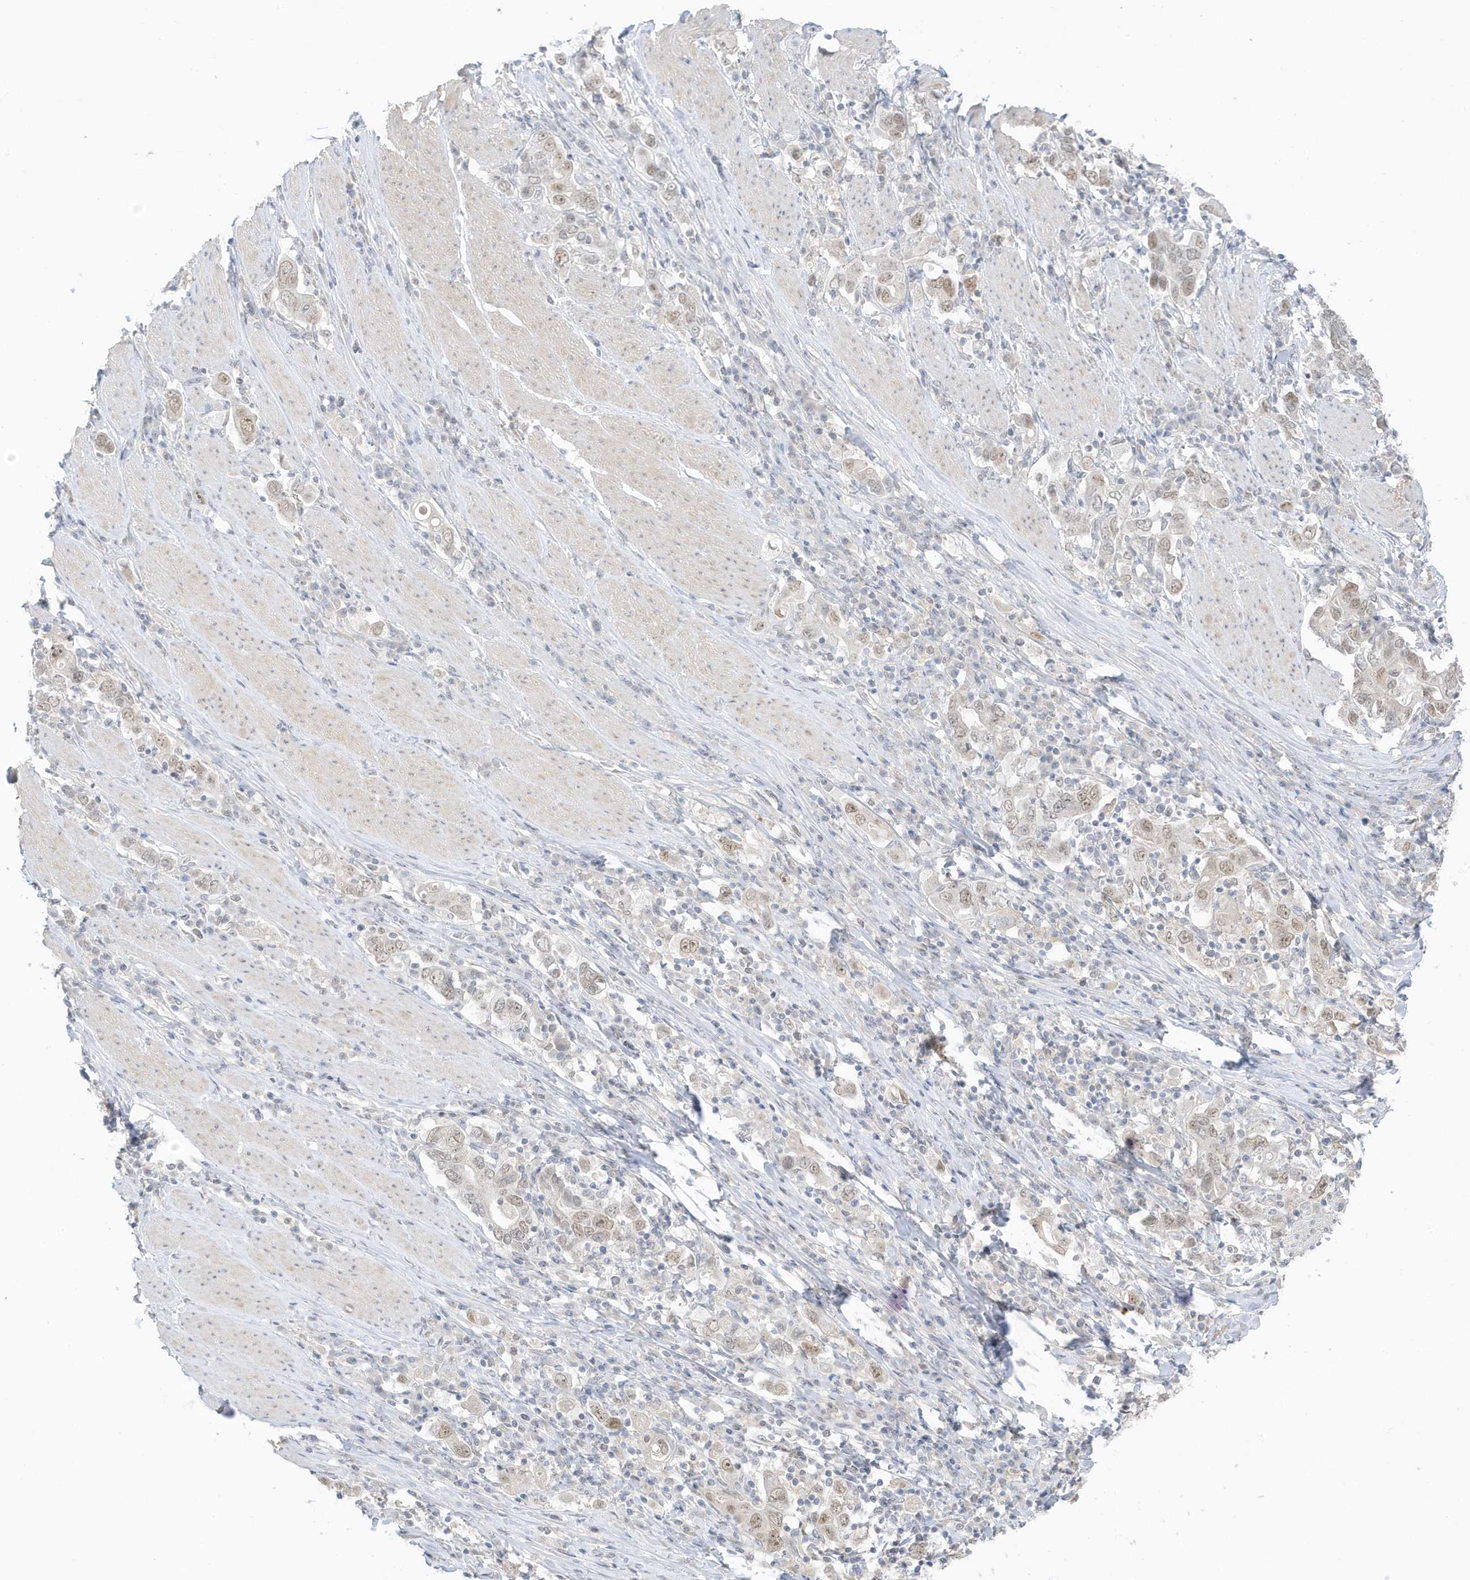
{"staining": {"intensity": "weak", "quantity": "25%-75%", "location": "nuclear"}, "tissue": "stomach cancer", "cell_type": "Tumor cells", "image_type": "cancer", "snomed": [{"axis": "morphology", "description": "Adenocarcinoma, NOS"}, {"axis": "topography", "description": "Stomach, upper"}], "caption": "Protein staining by immunohistochemistry displays weak nuclear positivity in approximately 25%-75% of tumor cells in stomach cancer (adenocarcinoma).", "gene": "MSL3", "patient": {"sex": "male", "age": 62}}